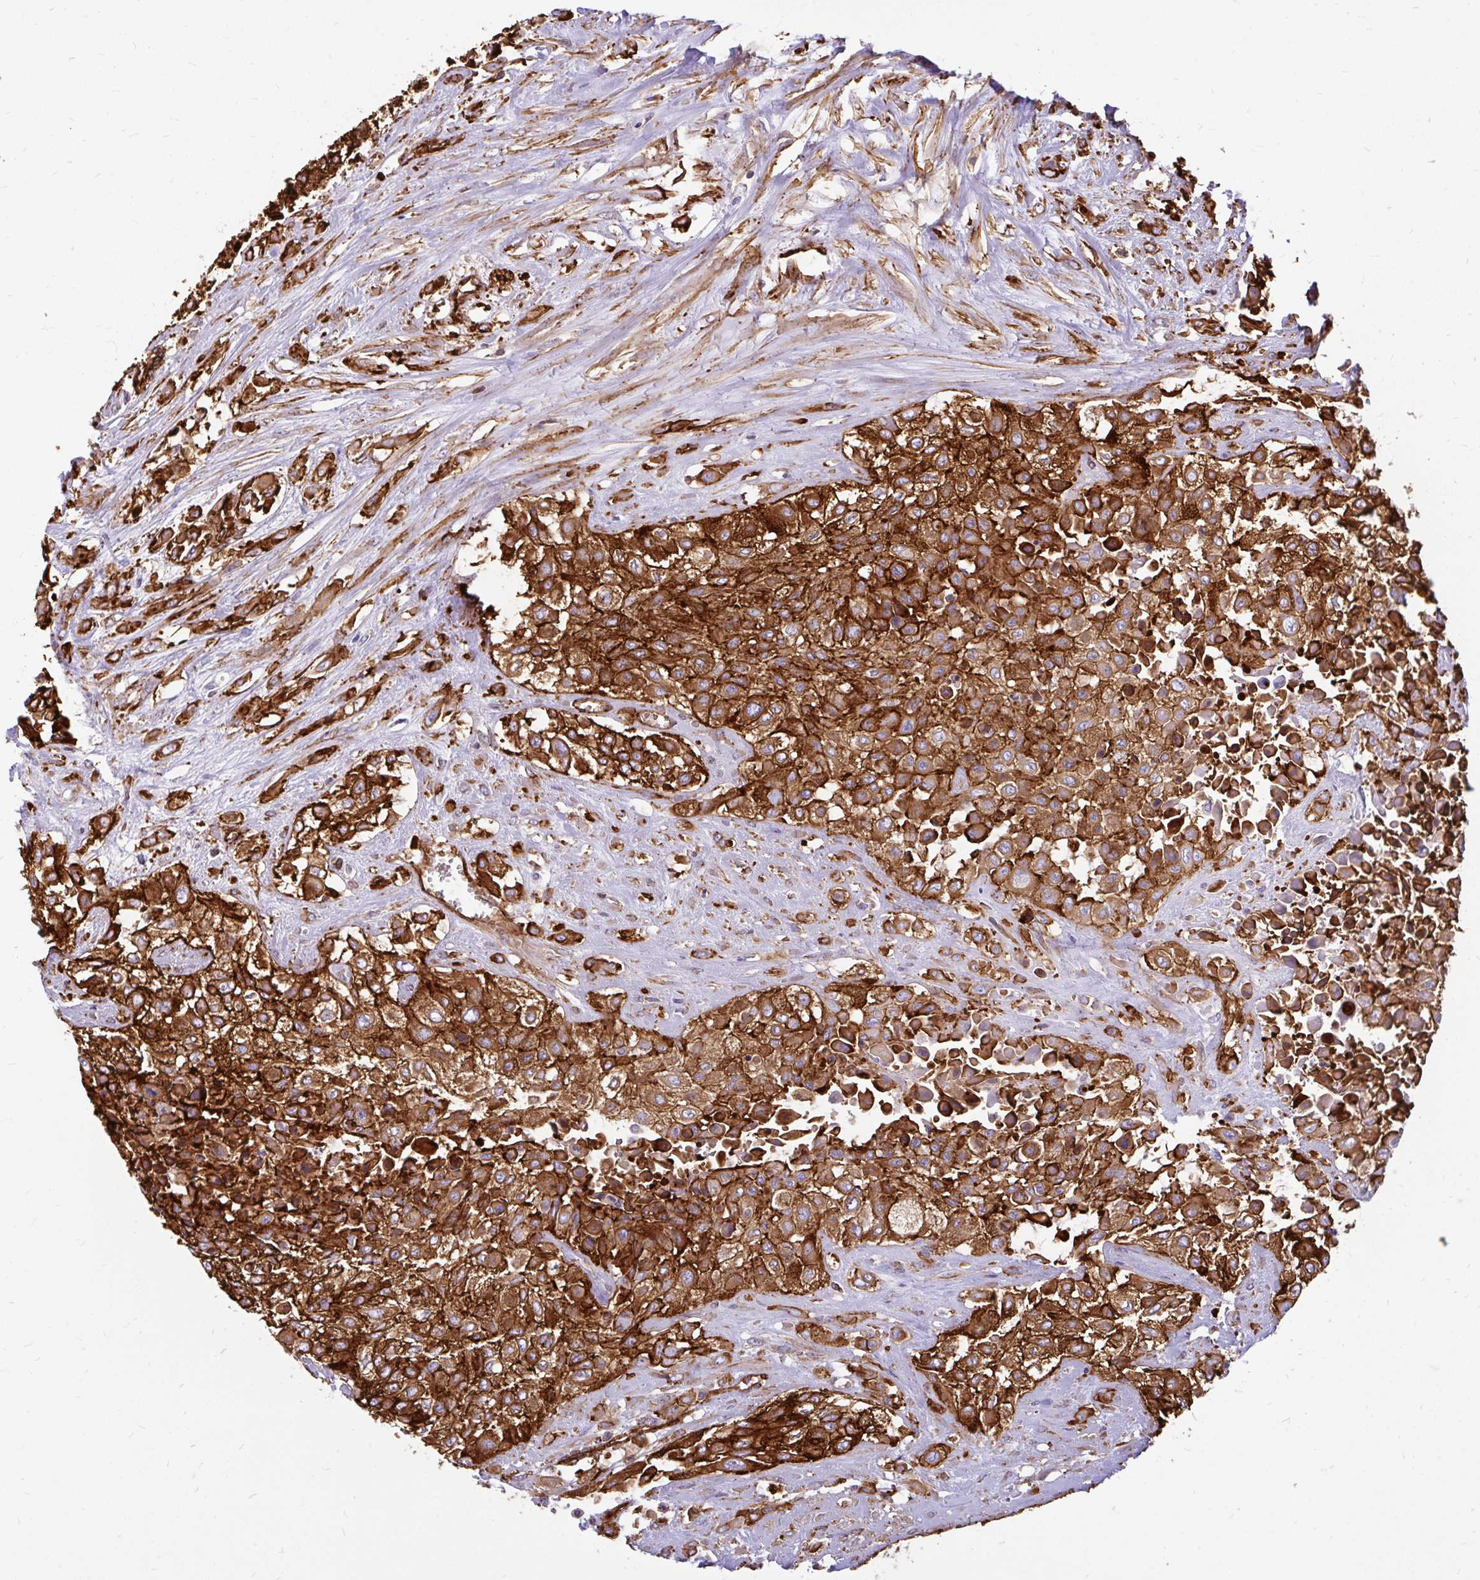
{"staining": {"intensity": "strong", "quantity": ">75%", "location": "cytoplasmic/membranous"}, "tissue": "urothelial cancer", "cell_type": "Tumor cells", "image_type": "cancer", "snomed": [{"axis": "morphology", "description": "Urothelial carcinoma, High grade"}, {"axis": "topography", "description": "Urinary bladder"}], "caption": "Human high-grade urothelial carcinoma stained for a protein (brown) reveals strong cytoplasmic/membranous positive expression in approximately >75% of tumor cells.", "gene": "MAP1LC3B", "patient": {"sex": "male", "age": 57}}